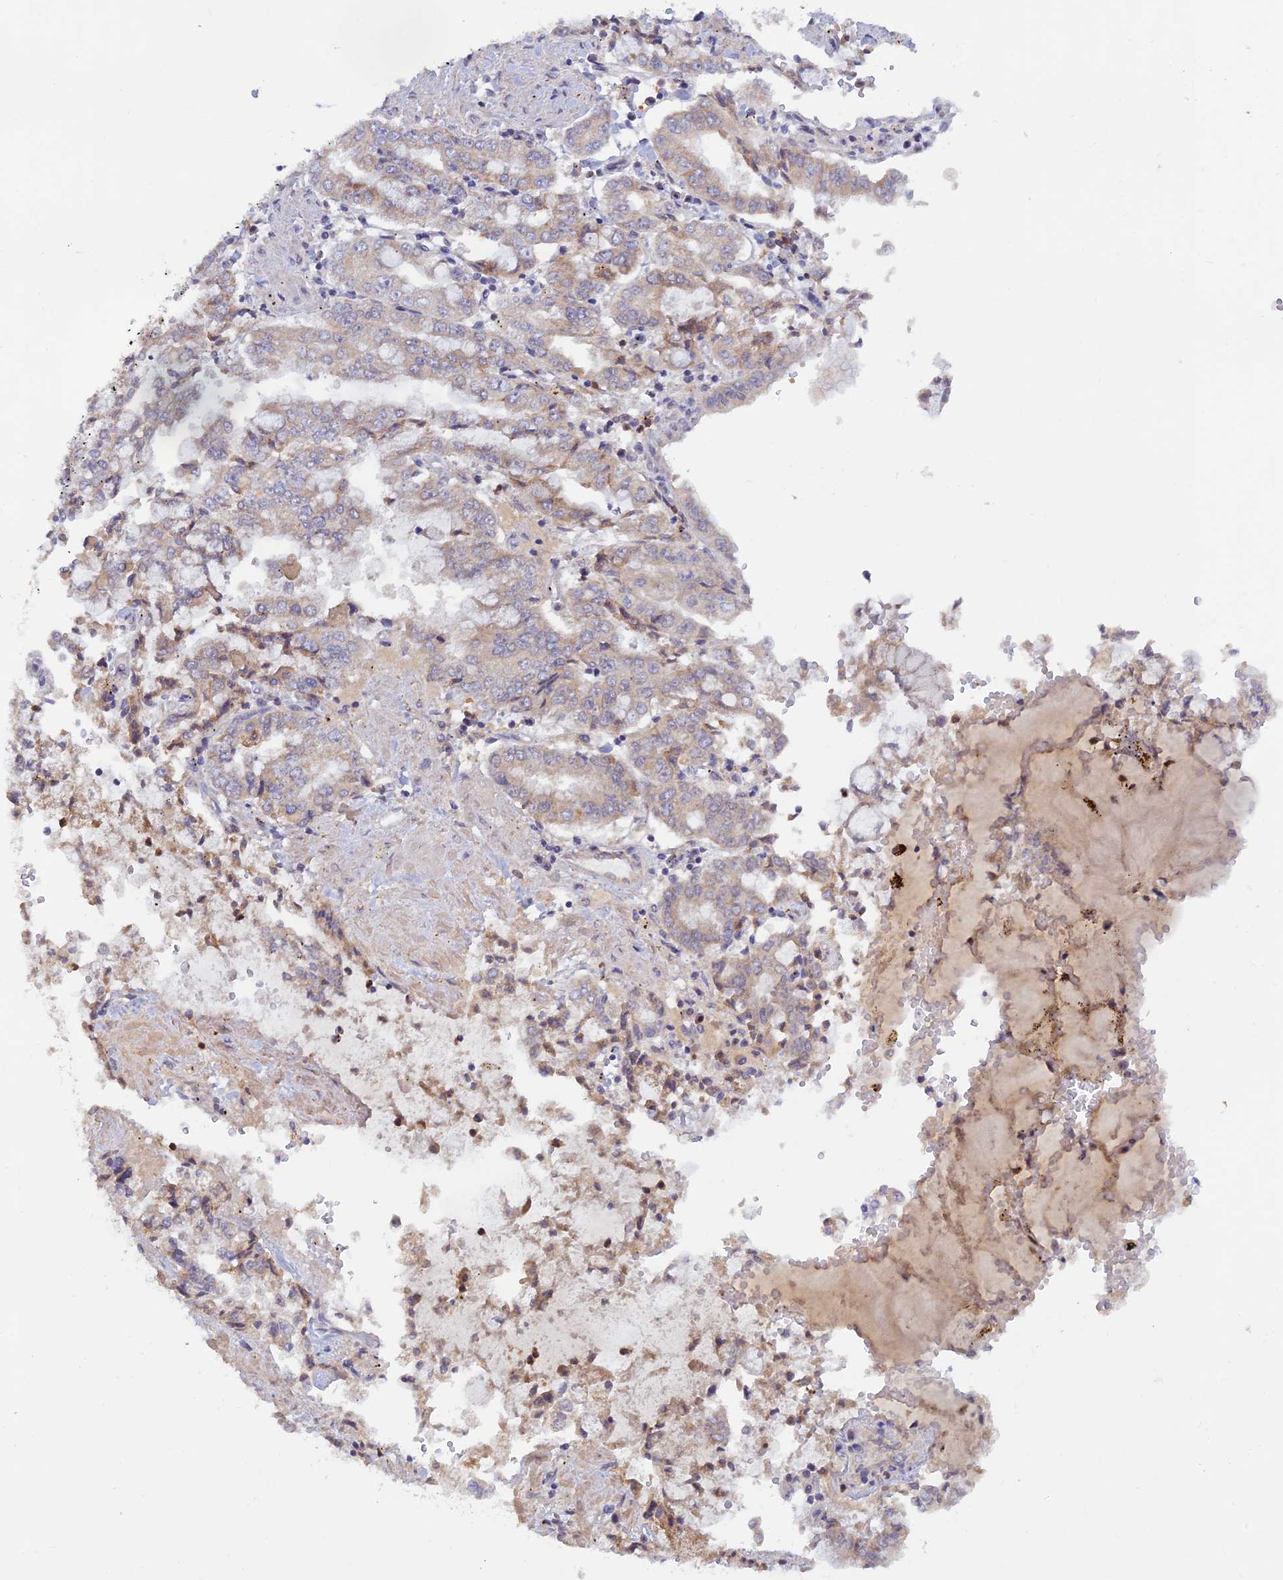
{"staining": {"intensity": "weak", "quantity": "25%-75%", "location": "cytoplasmic/membranous"}, "tissue": "stomach cancer", "cell_type": "Tumor cells", "image_type": "cancer", "snomed": [{"axis": "morphology", "description": "Adenocarcinoma, NOS"}, {"axis": "topography", "description": "Stomach"}], "caption": "Immunohistochemistry (IHC) (DAB) staining of human stomach cancer shows weak cytoplasmic/membranous protein staining in about 25%-75% of tumor cells.", "gene": "FASTKD5", "patient": {"sex": "male", "age": 76}}